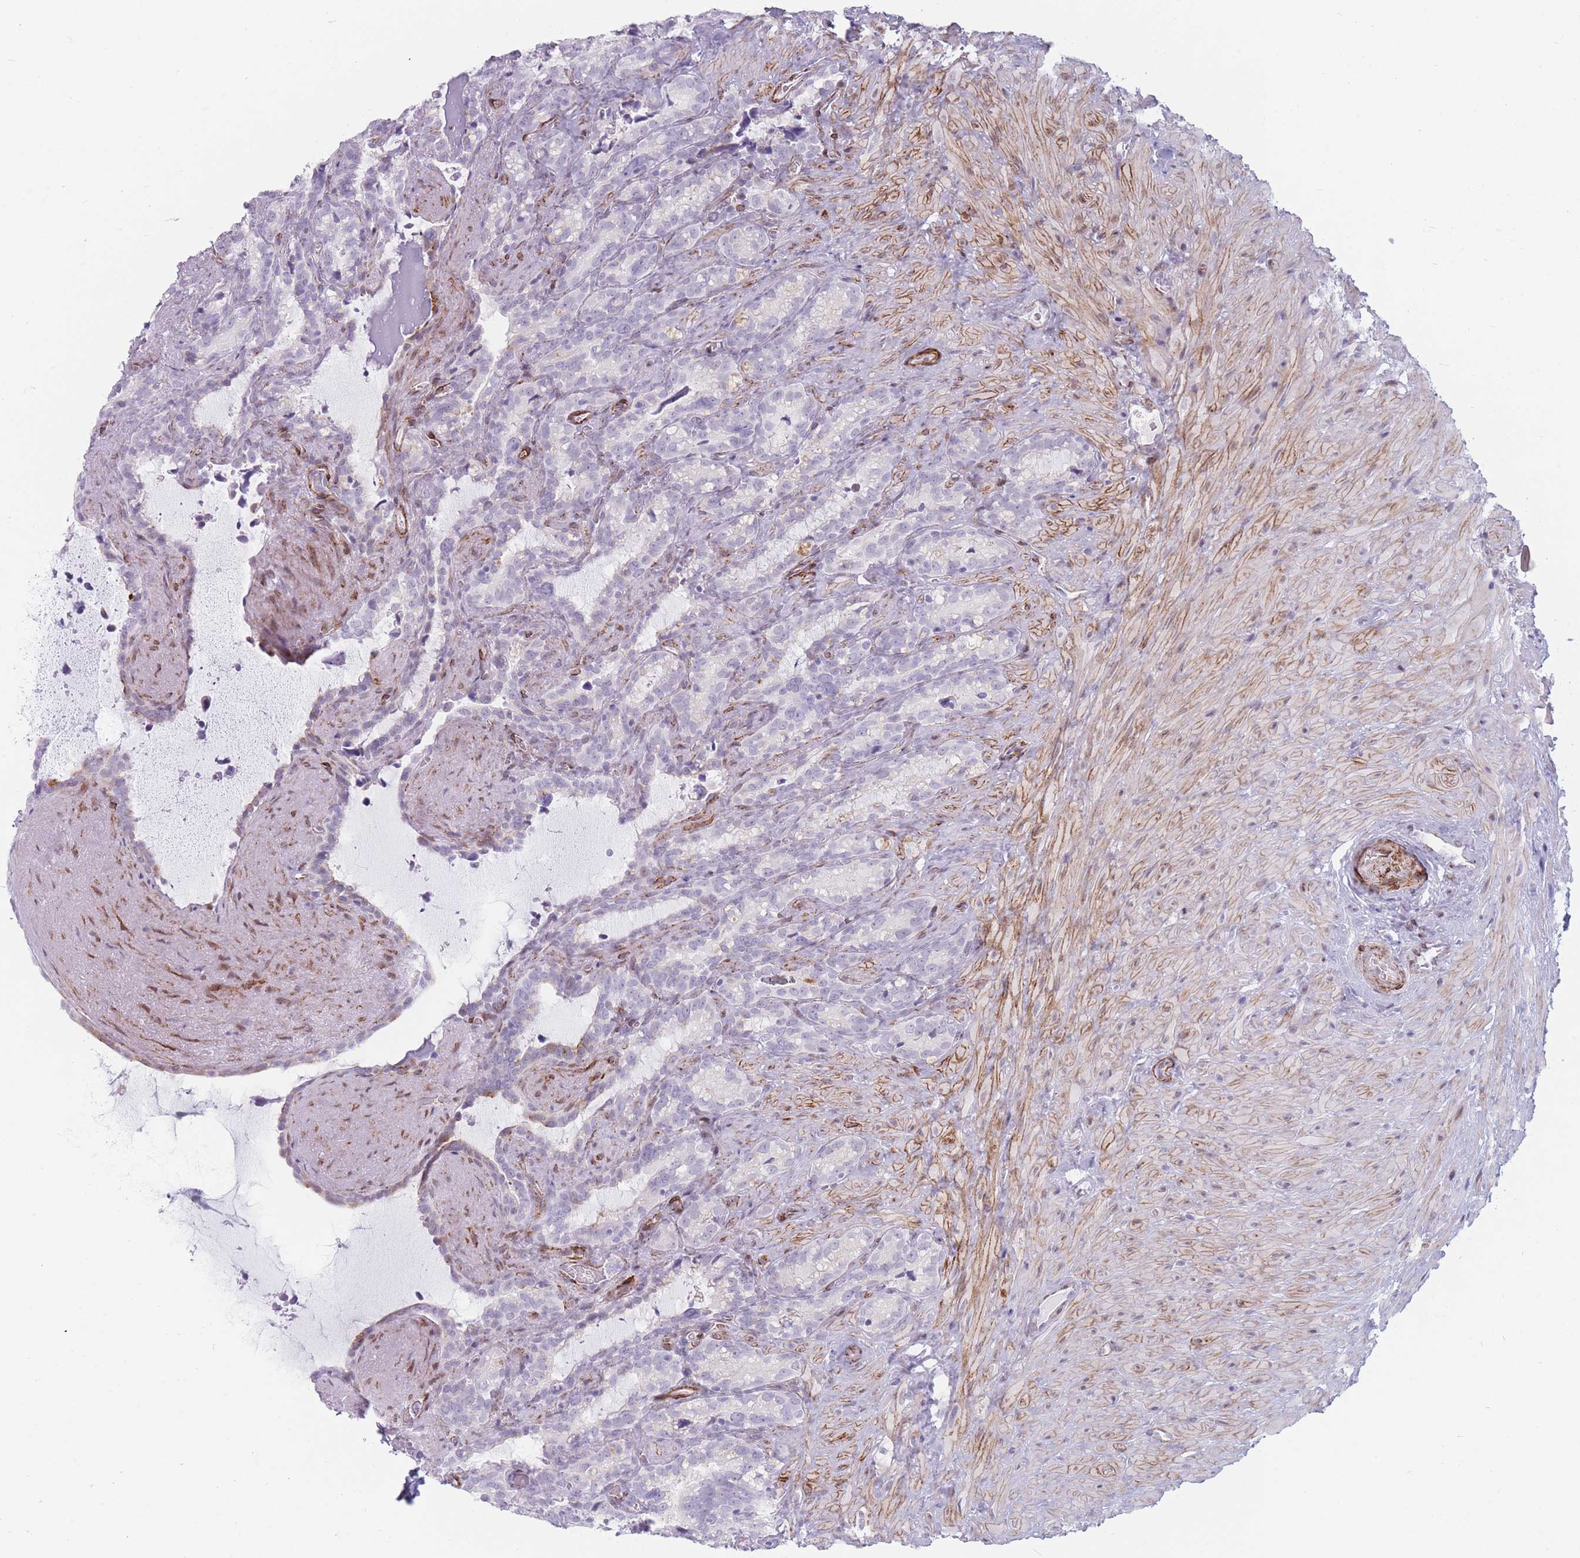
{"staining": {"intensity": "moderate", "quantity": "<25%", "location": "cytoplasmic/membranous"}, "tissue": "seminal vesicle", "cell_type": "Glandular cells", "image_type": "normal", "snomed": [{"axis": "morphology", "description": "Normal tissue, NOS"}, {"axis": "topography", "description": "Prostate"}, {"axis": "topography", "description": "Seminal veicle"}], "caption": "A brown stain shows moderate cytoplasmic/membranous expression of a protein in glandular cells of unremarkable seminal vesicle. The protein is stained brown, and the nuclei are stained in blue (DAB IHC with brightfield microscopy, high magnification).", "gene": "IFNA10", "patient": {"sex": "male", "age": 58}}